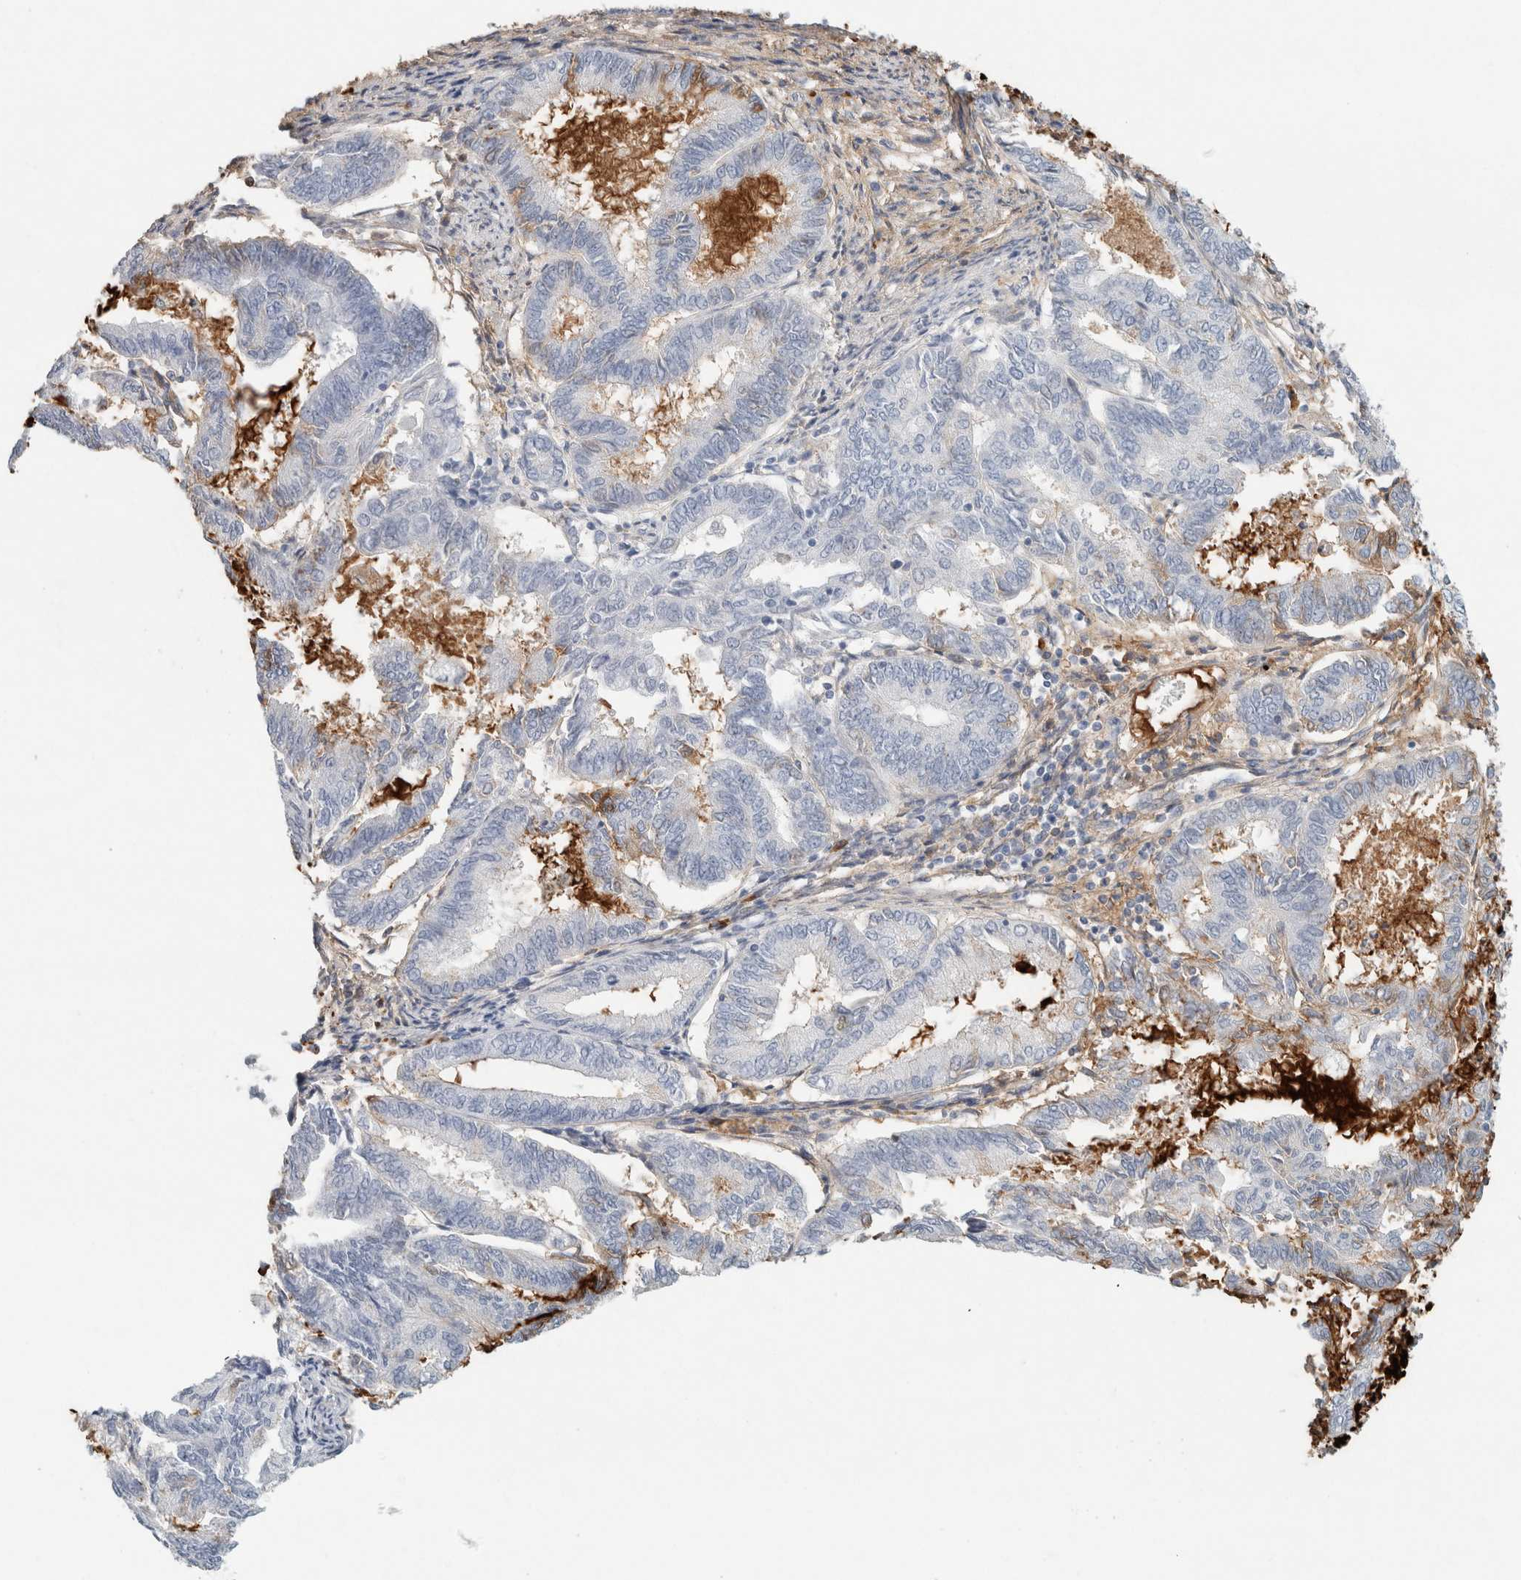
{"staining": {"intensity": "negative", "quantity": "none", "location": "none"}, "tissue": "endometrial cancer", "cell_type": "Tumor cells", "image_type": "cancer", "snomed": [{"axis": "morphology", "description": "Adenocarcinoma, NOS"}, {"axis": "topography", "description": "Endometrium"}], "caption": "This is an immunohistochemistry histopathology image of endometrial adenocarcinoma. There is no expression in tumor cells.", "gene": "IL6", "patient": {"sex": "female", "age": 86}}